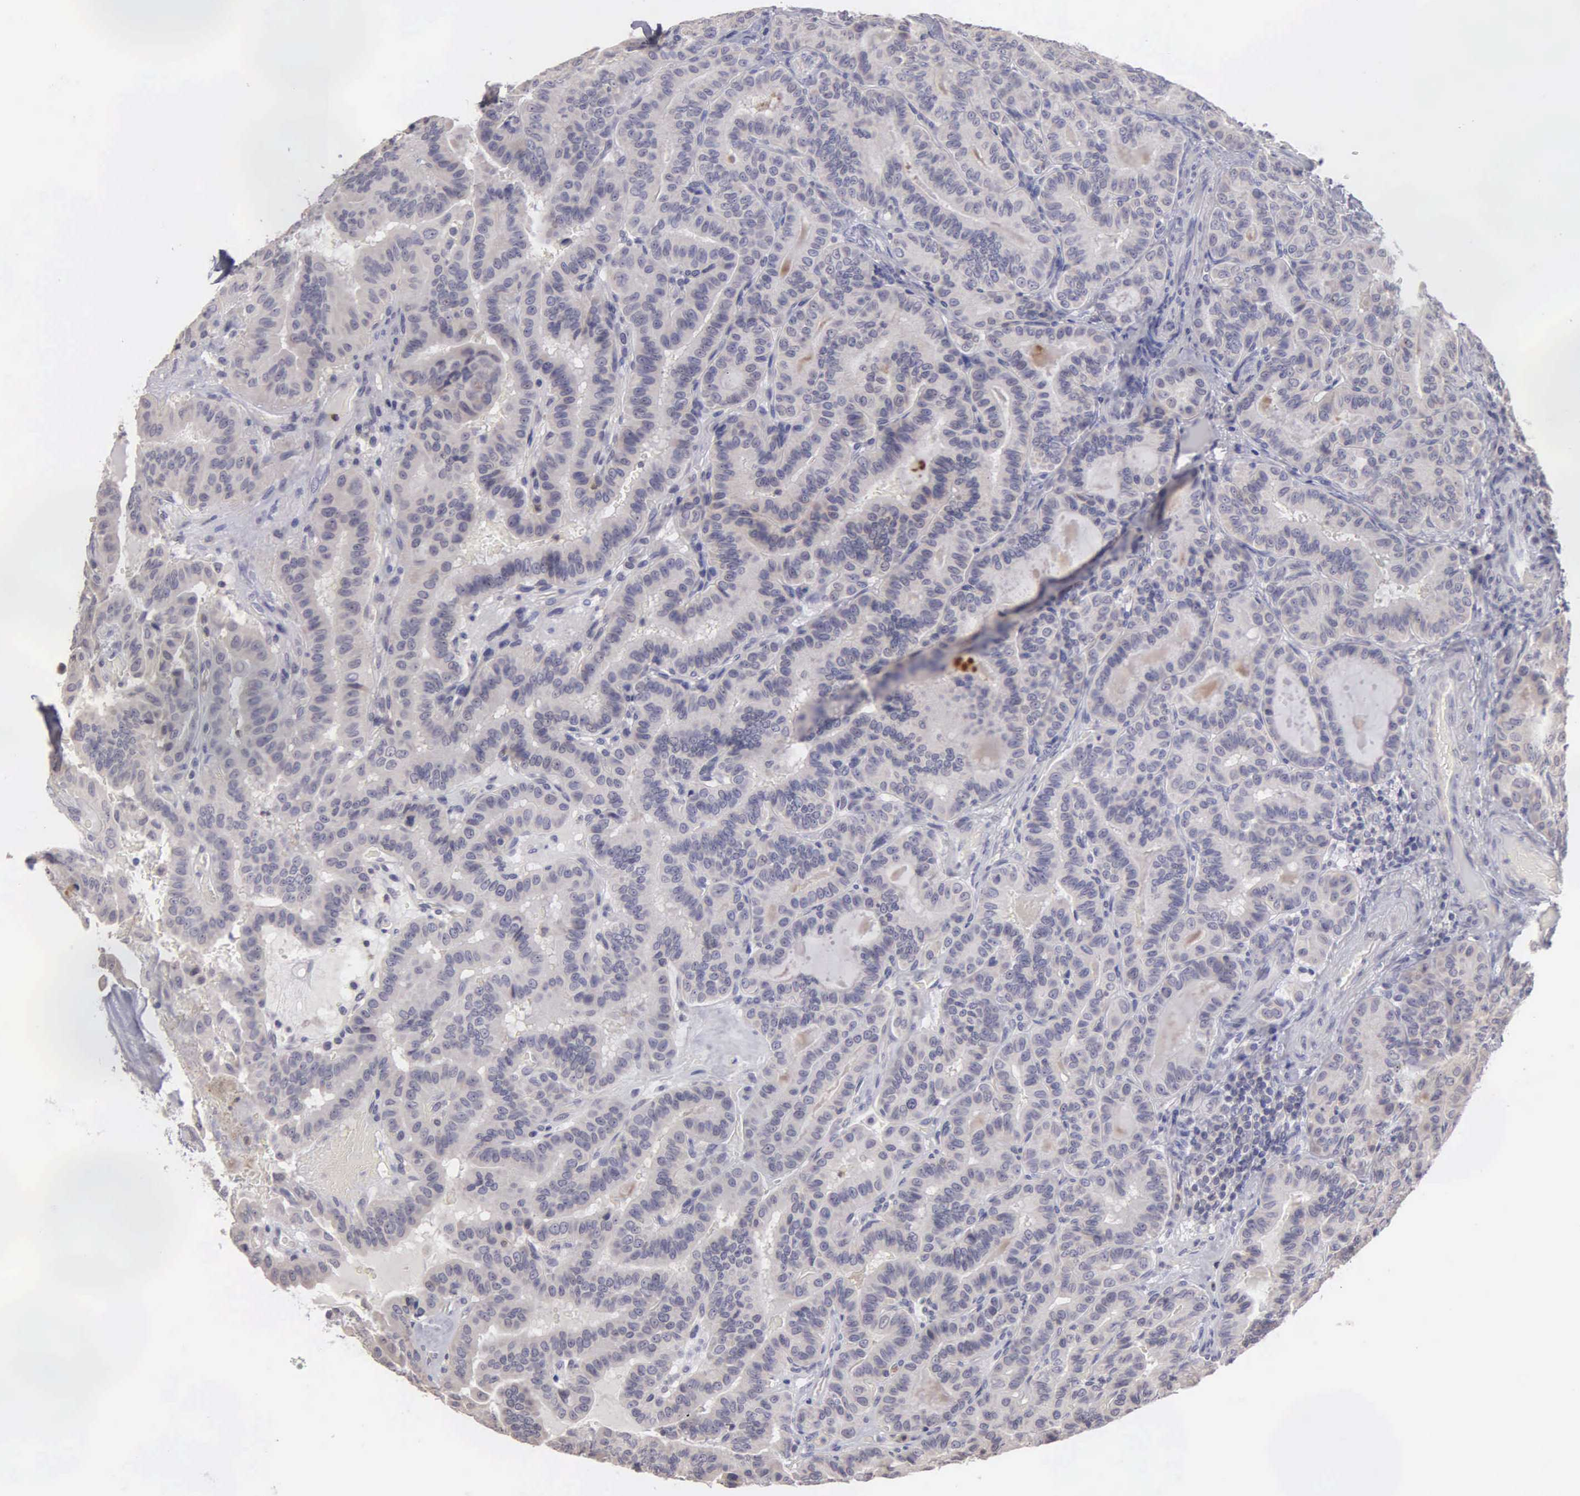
{"staining": {"intensity": "weak", "quantity": "25%-75%", "location": "cytoplasmic/membranous"}, "tissue": "thyroid cancer", "cell_type": "Tumor cells", "image_type": "cancer", "snomed": [{"axis": "morphology", "description": "Papillary adenocarcinoma, NOS"}, {"axis": "topography", "description": "Thyroid gland"}], "caption": "Thyroid cancer (papillary adenocarcinoma) stained with a brown dye shows weak cytoplasmic/membranous positive staining in approximately 25%-75% of tumor cells.", "gene": "BRD1", "patient": {"sex": "male", "age": 87}}